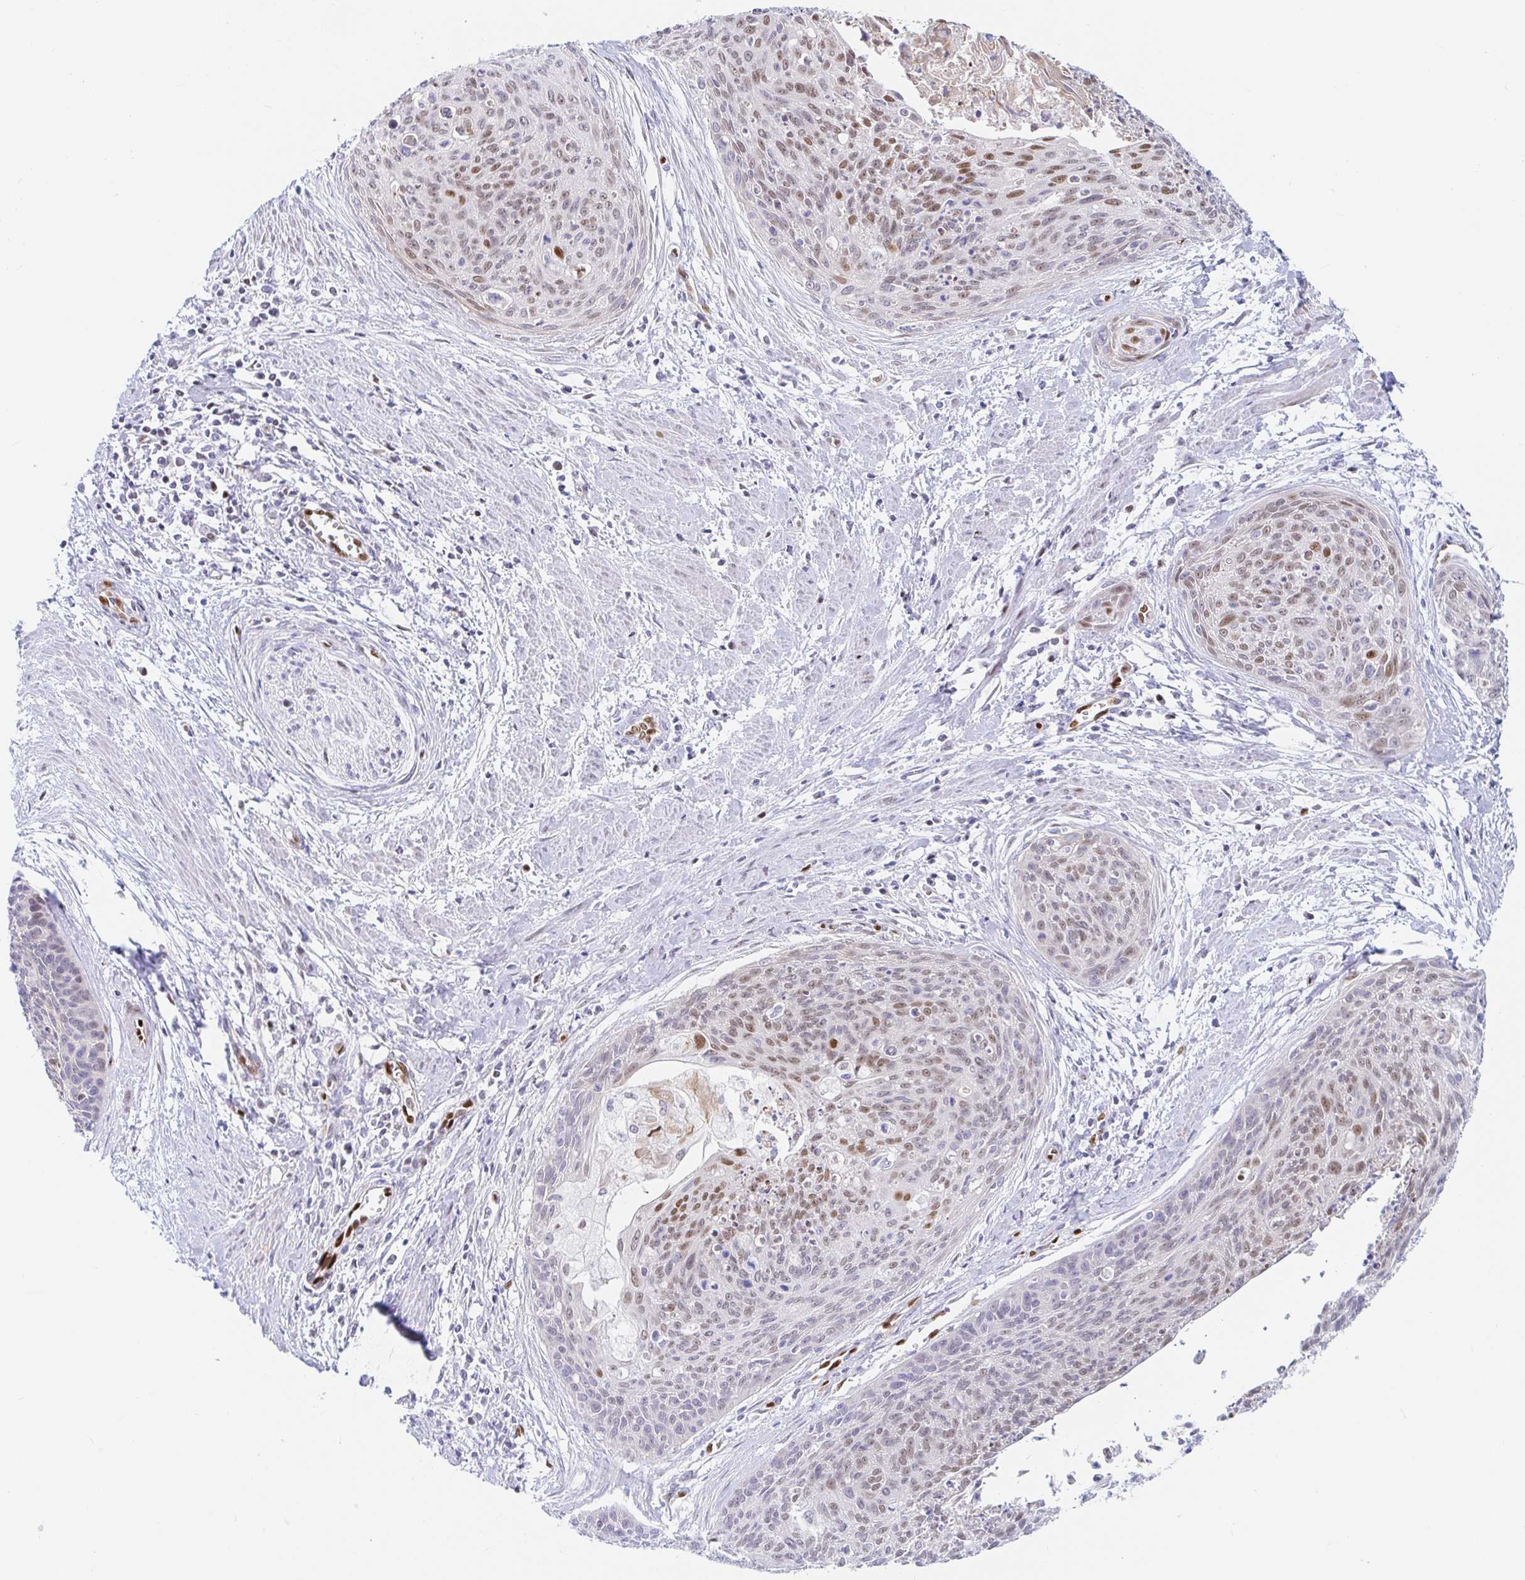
{"staining": {"intensity": "weak", "quantity": "25%-75%", "location": "nuclear"}, "tissue": "cervical cancer", "cell_type": "Tumor cells", "image_type": "cancer", "snomed": [{"axis": "morphology", "description": "Squamous cell carcinoma, NOS"}, {"axis": "topography", "description": "Cervix"}], "caption": "Weak nuclear expression is present in about 25%-75% of tumor cells in cervical cancer (squamous cell carcinoma).", "gene": "HINFP", "patient": {"sex": "female", "age": 55}}